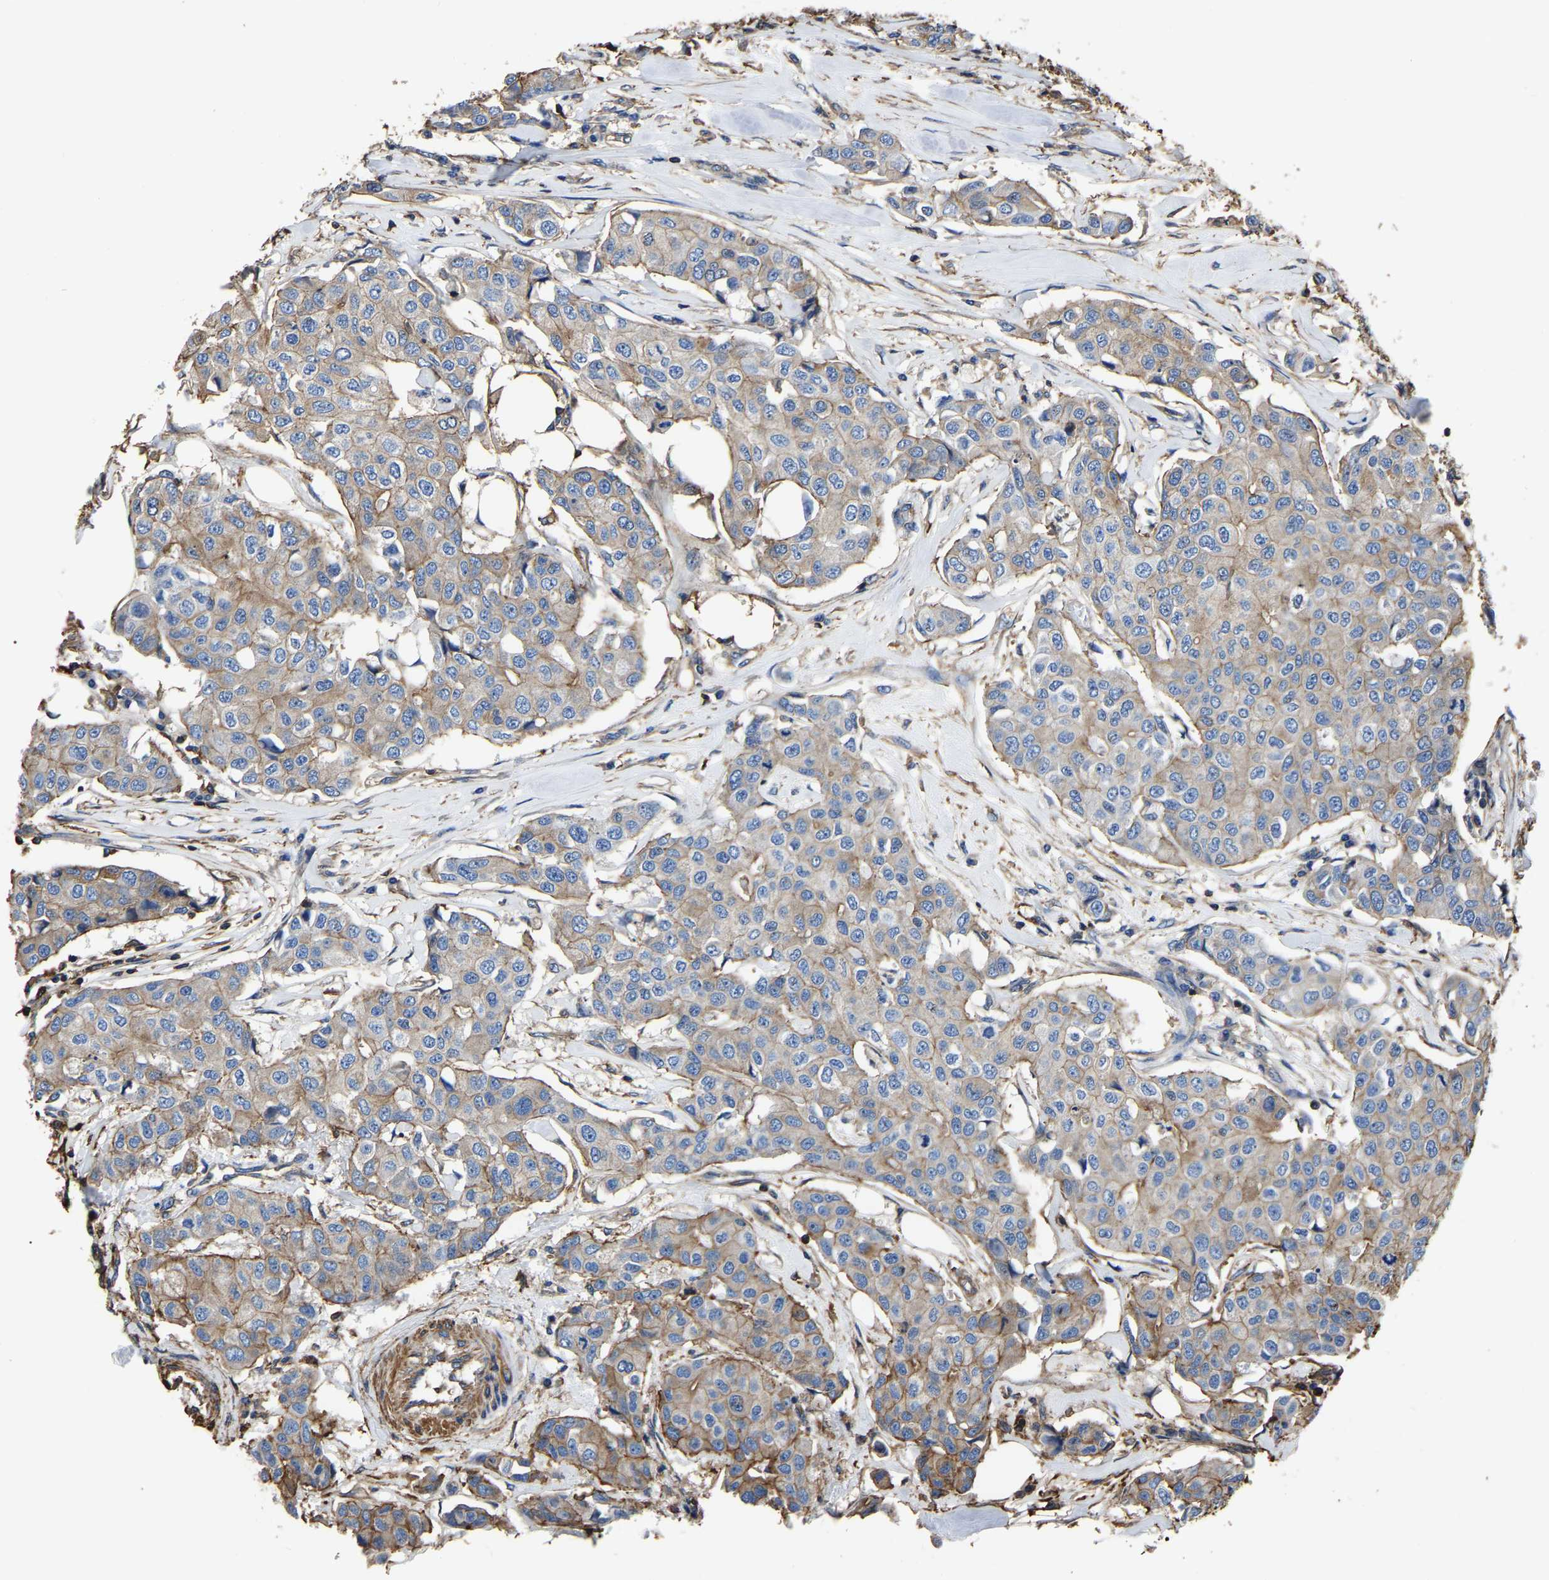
{"staining": {"intensity": "weak", "quantity": ">75%", "location": "cytoplasmic/membranous"}, "tissue": "breast cancer", "cell_type": "Tumor cells", "image_type": "cancer", "snomed": [{"axis": "morphology", "description": "Duct carcinoma"}, {"axis": "topography", "description": "Breast"}], "caption": "Immunohistochemical staining of human breast intraductal carcinoma displays low levels of weak cytoplasmic/membranous positivity in about >75% of tumor cells.", "gene": "ARMT1", "patient": {"sex": "female", "age": 80}}